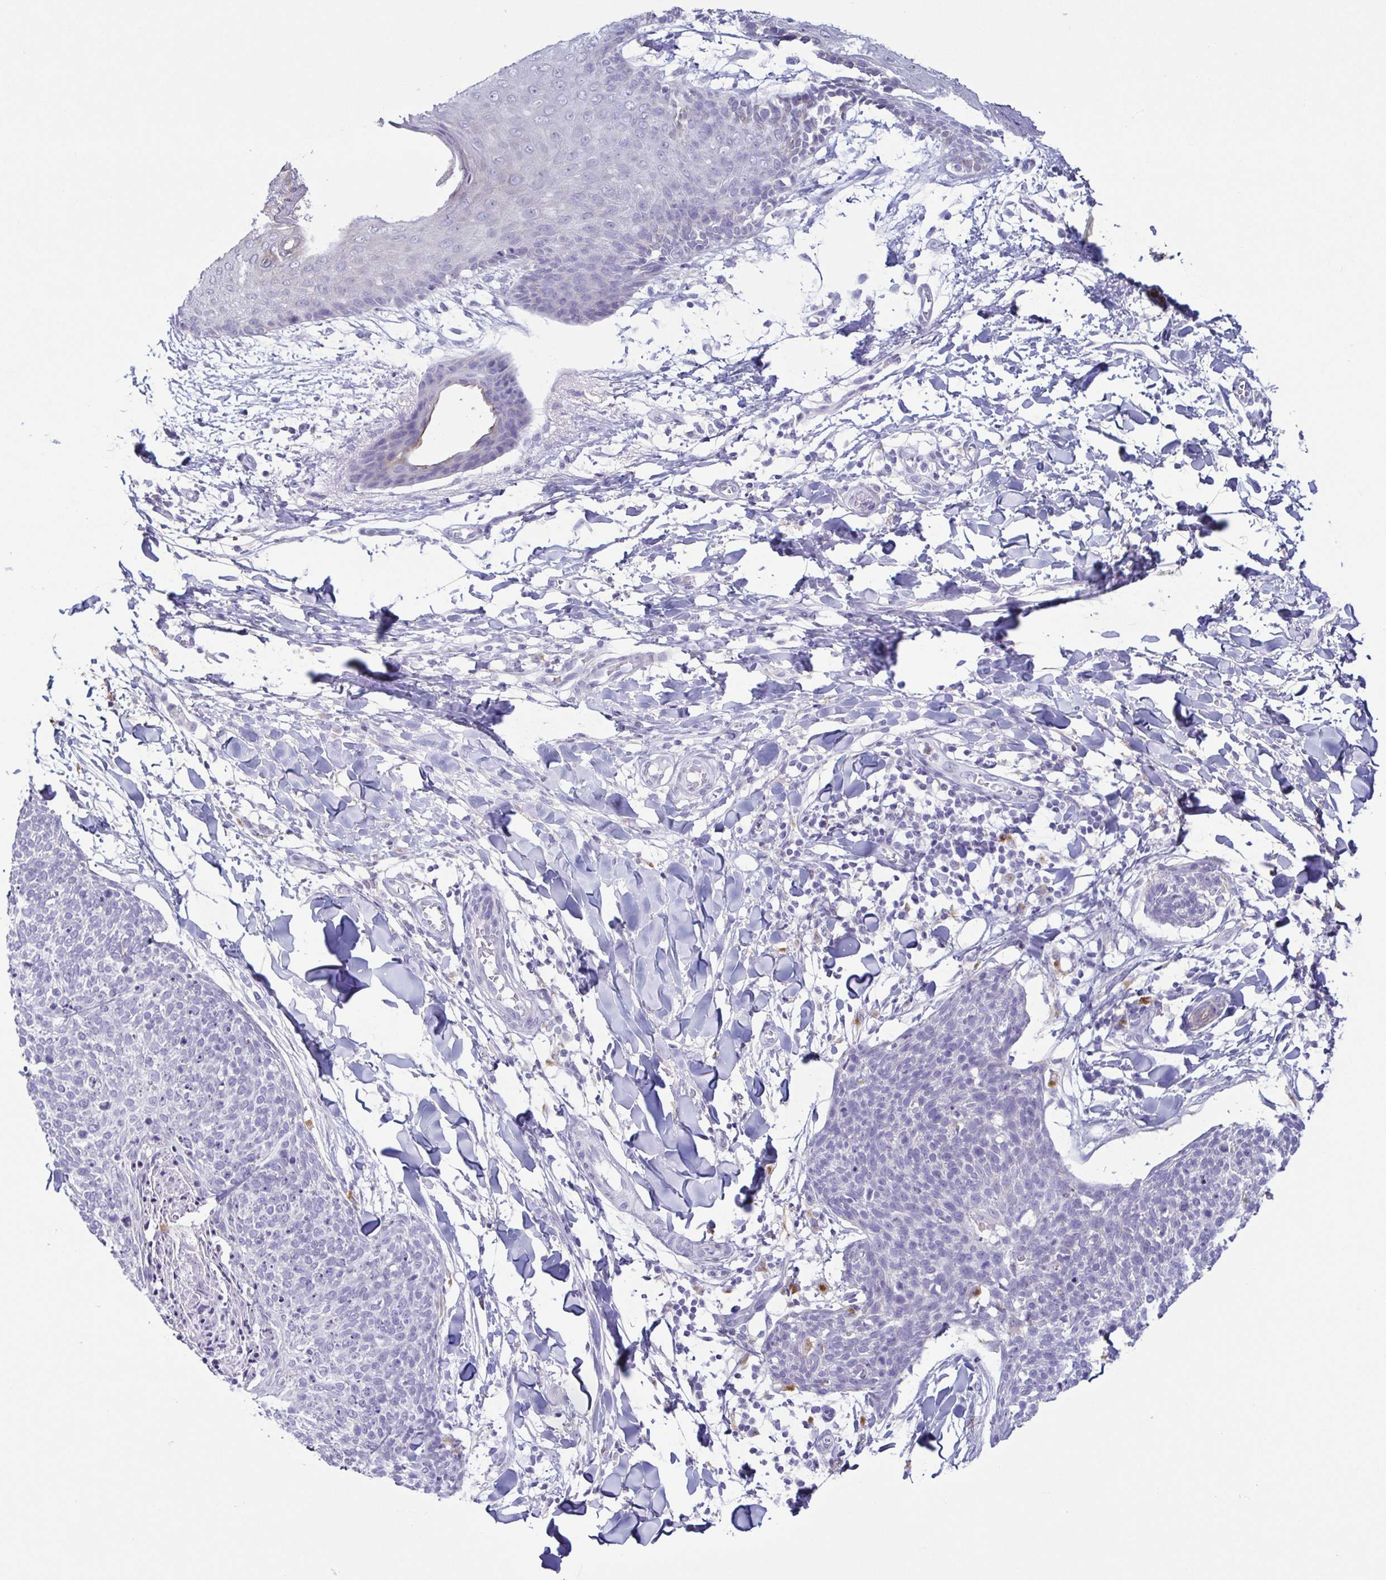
{"staining": {"intensity": "negative", "quantity": "none", "location": "none"}, "tissue": "skin cancer", "cell_type": "Tumor cells", "image_type": "cancer", "snomed": [{"axis": "morphology", "description": "Squamous cell carcinoma, NOS"}, {"axis": "topography", "description": "Skin"}, {"axis": "topography", "description": "Vulva"}], "caption": "There is no significant staining in tumor cells of squamous cell carcinoma (skin).", "gene": "ATP6V1G2", "patient": {"sex": "female", "age": 75}}